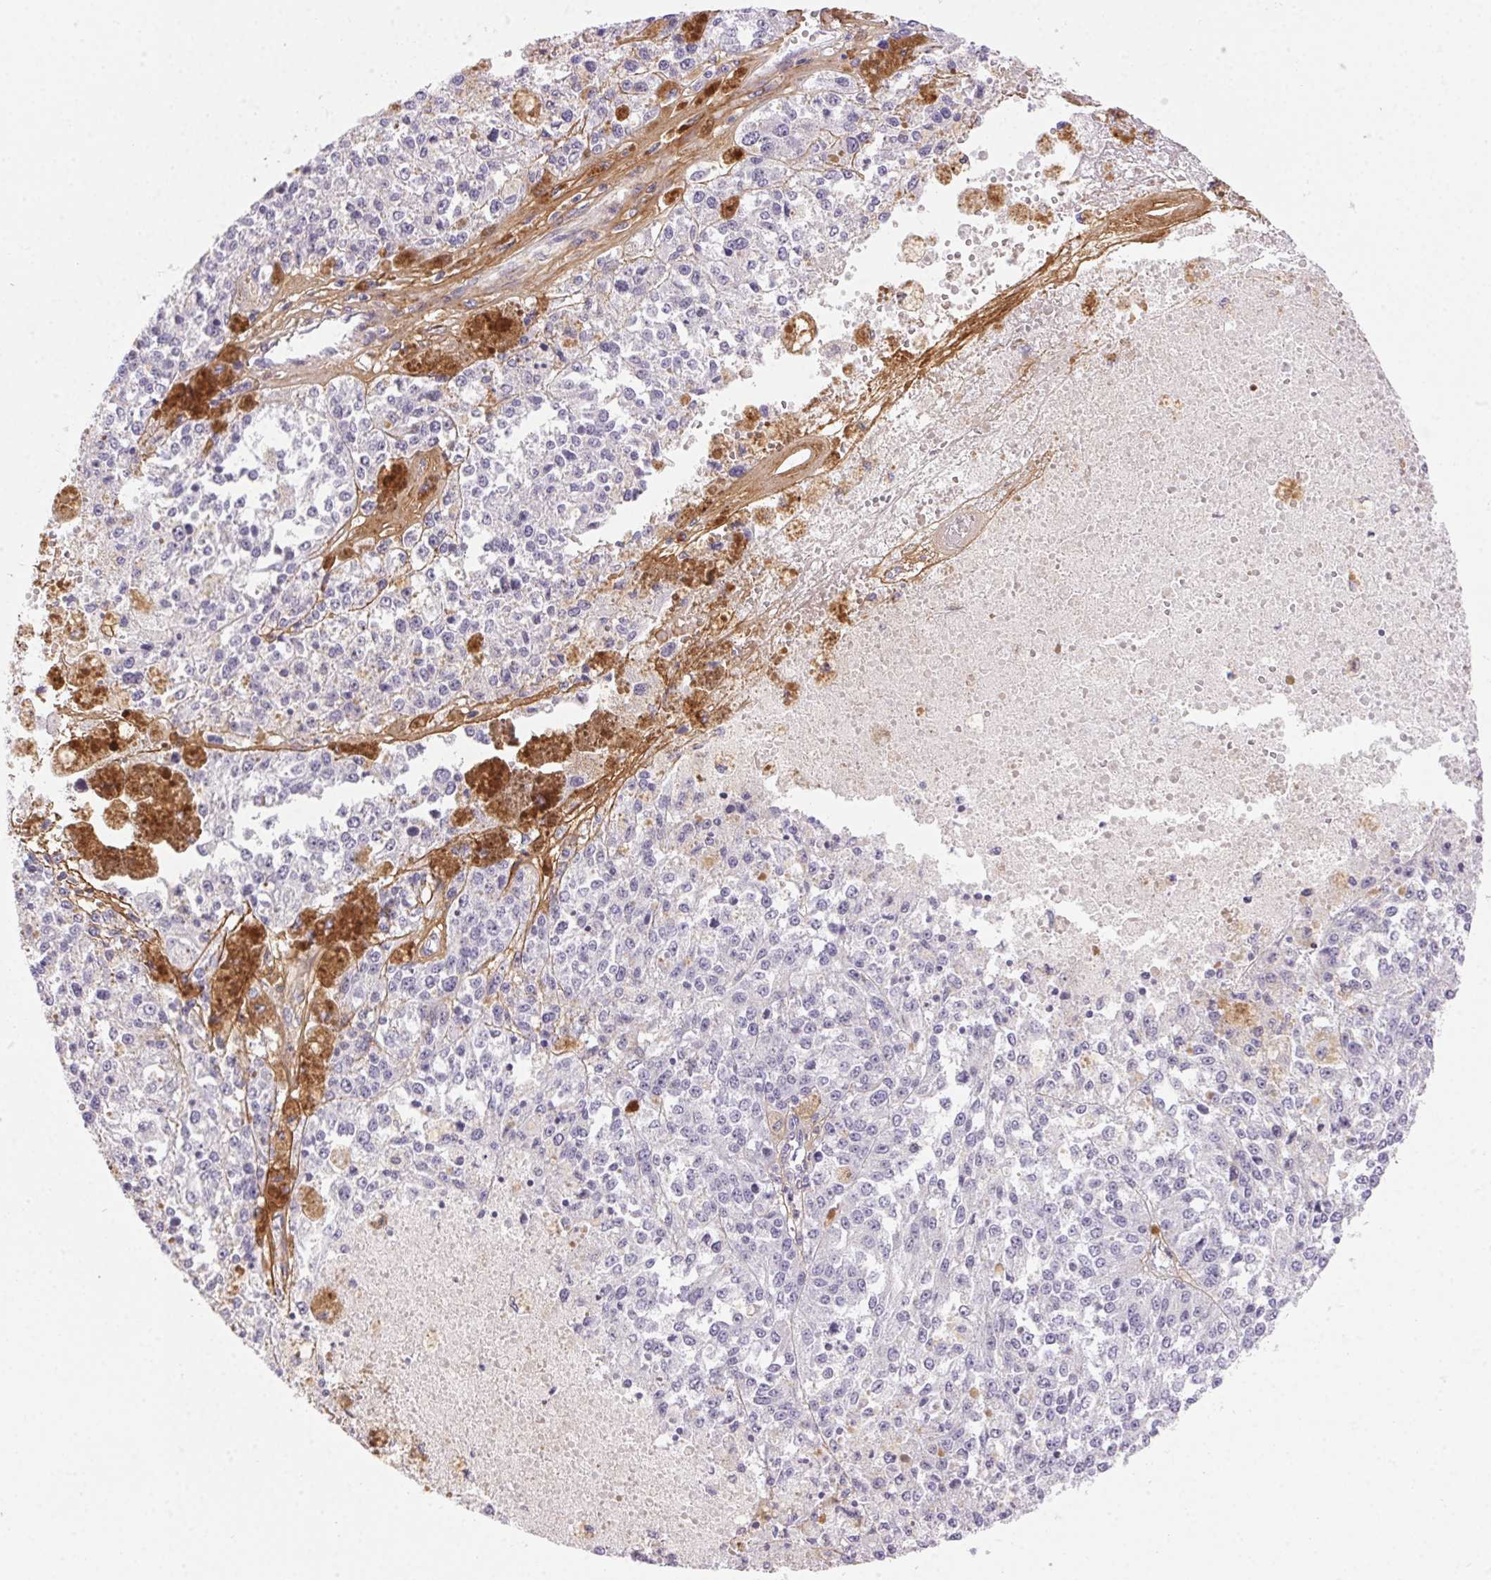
{"staining": {"intensity": "negative", "quantity": "none", "location": "none"}, "tissue": "melanoma", "cell_type": "Tumor cells", "image_type": "cancer", "snomed": [{"axis": "morphology", "description": "Malignant melanoma, Metastatic site"}, {"axis": "topography", "description": "Lymph node"}], "caption": "High magnification brightfield microscopy of malignant melanoma (metastatic site) stained with DAB (brown) and counterstained with hematoxylin (blue): tumor cells show no significant staining.", "gene": "PDZD2", "patient": {"sex": "female", "age": 64}}